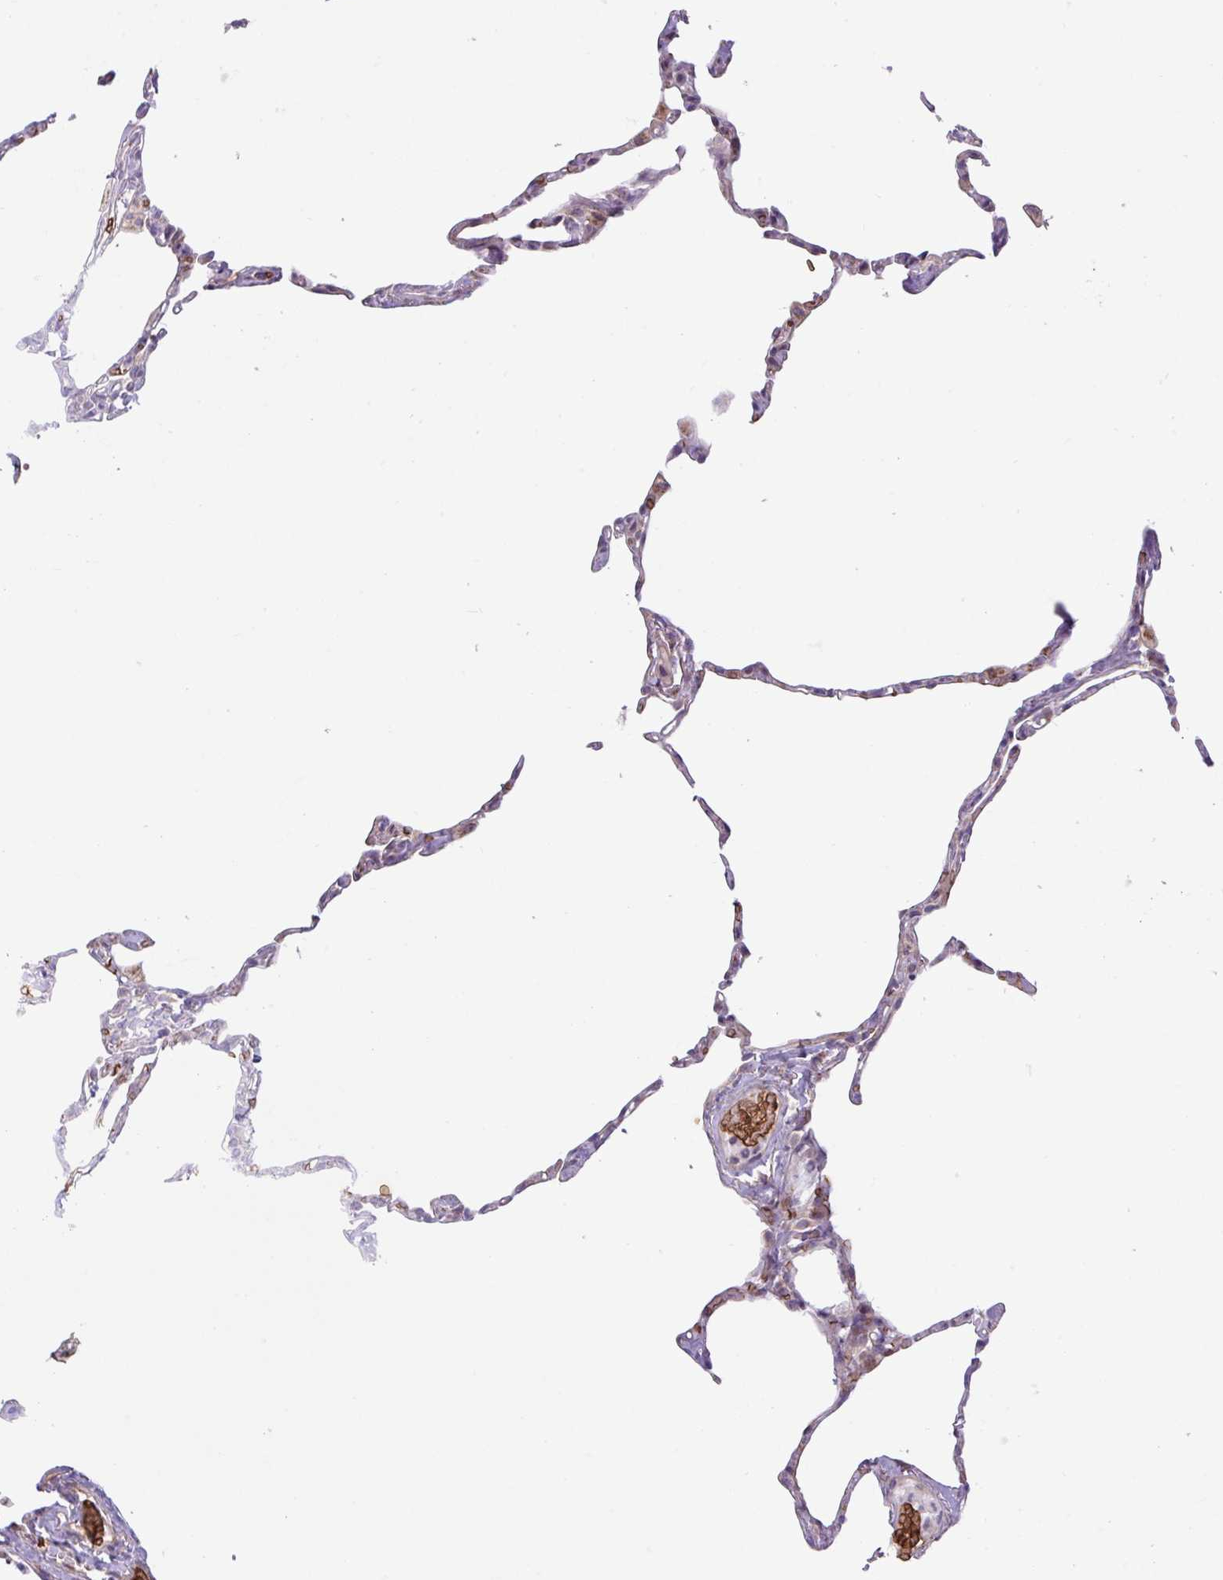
{"staining": {"intensity": "weak", "quantity": "<25%", "location": "cytoplasmic/membranous"}, "tissue": "lung", "cell_type": "Alveolar cells", "image_type": "normal", "snomed": [{"axis": "morphology", "description": "Normal tissue, NOS"}, {"axis": "topography", "description": "Lung"}], "caption": "This is an immunohistochemistry histopathology image of benign human lung. There is no staining in alveolar cells.", "gene": "RAD21L1", "patient": {"sex": "male", "age": 65}}